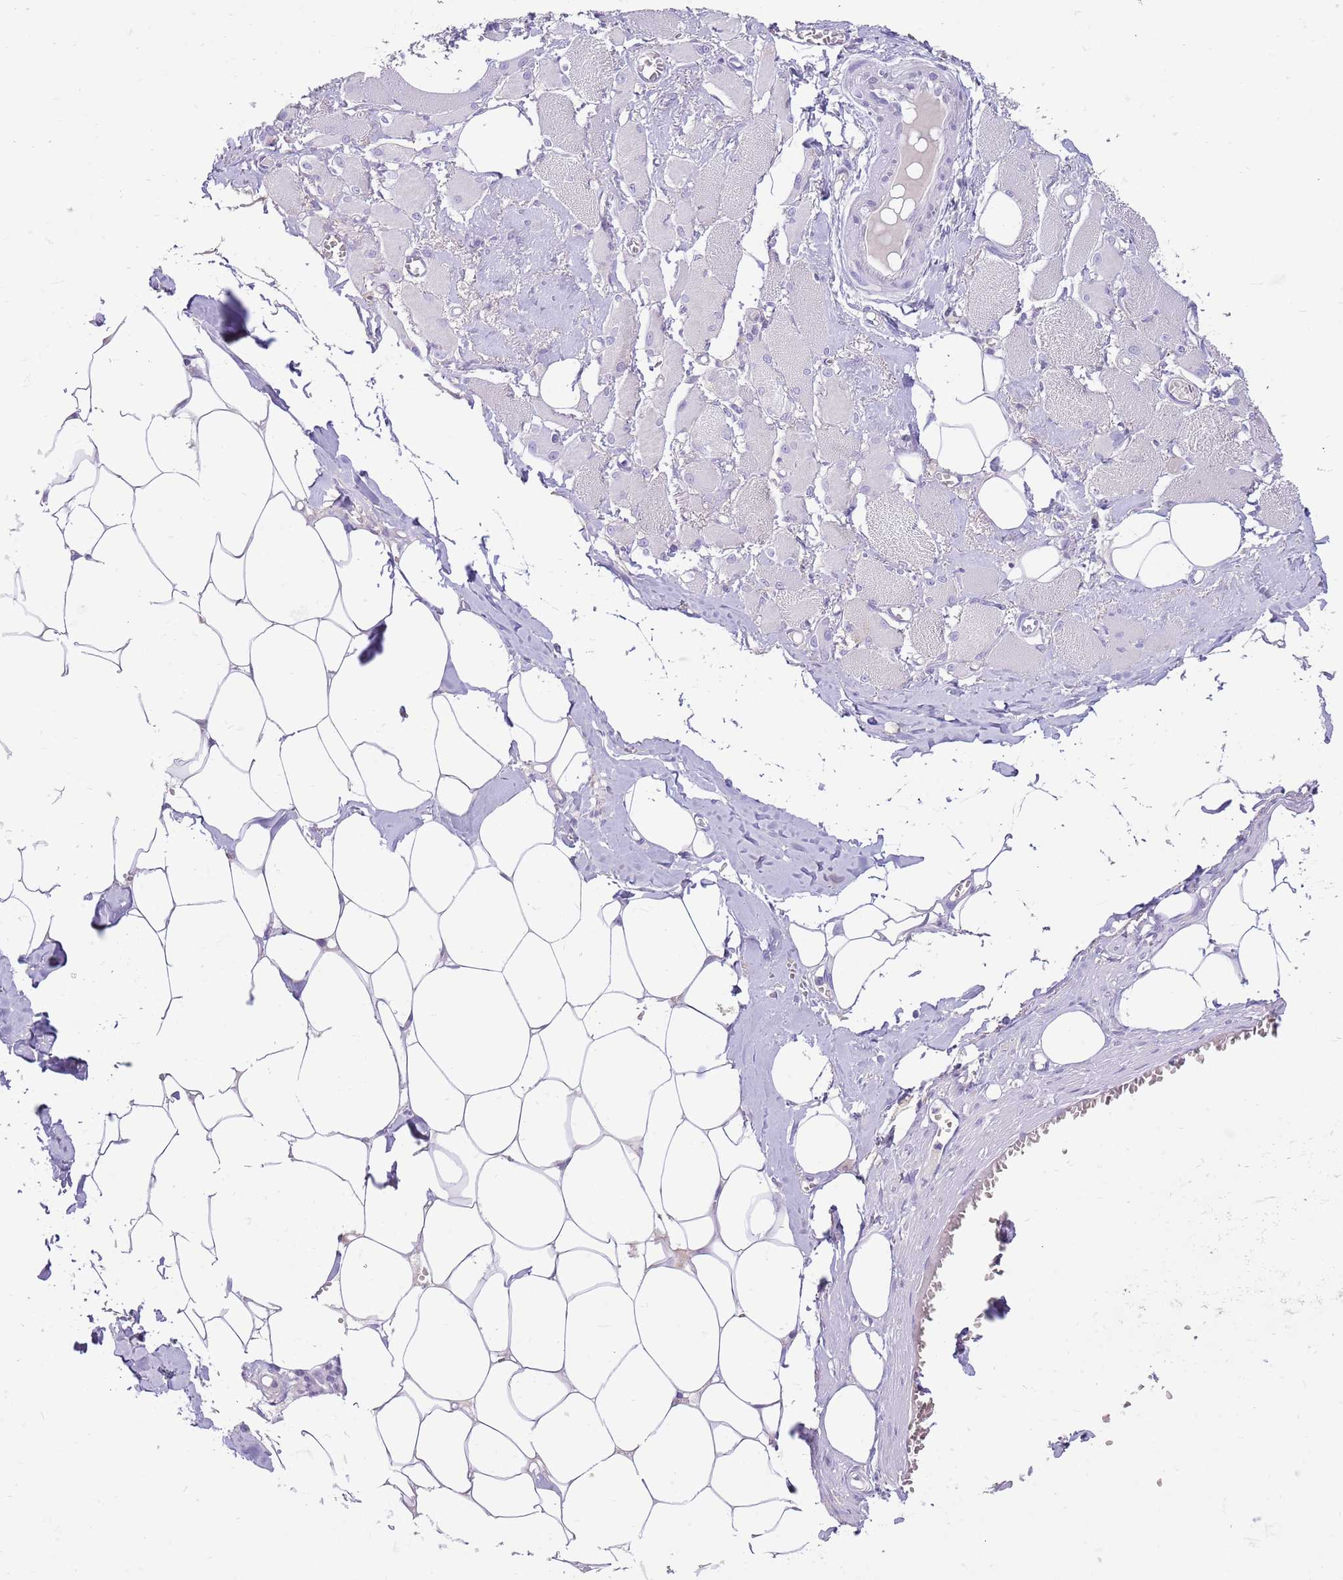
{"staining": {"intensity": "weak", "quantity": "<25%", "location": "cytoplasmic/membranous"}, "tissue": "skeletal muscle", "cell_type": "Myocytes", "image_type": "normal", "snomed": [{"axis": "morphology", "description": "Normal tissue, NOS"}, {"axis": "morphology", "description": "Basal cell carcinoma"}, {"axis": "topography", "description": "Skeletal muscle"}], "caption": "This is a photomicrograph of IHC staining of benign skeletal muscle, which shows no staining in myocytes.", "gene": "TOX2", "patient": {"sex": "female", "age": 64}}